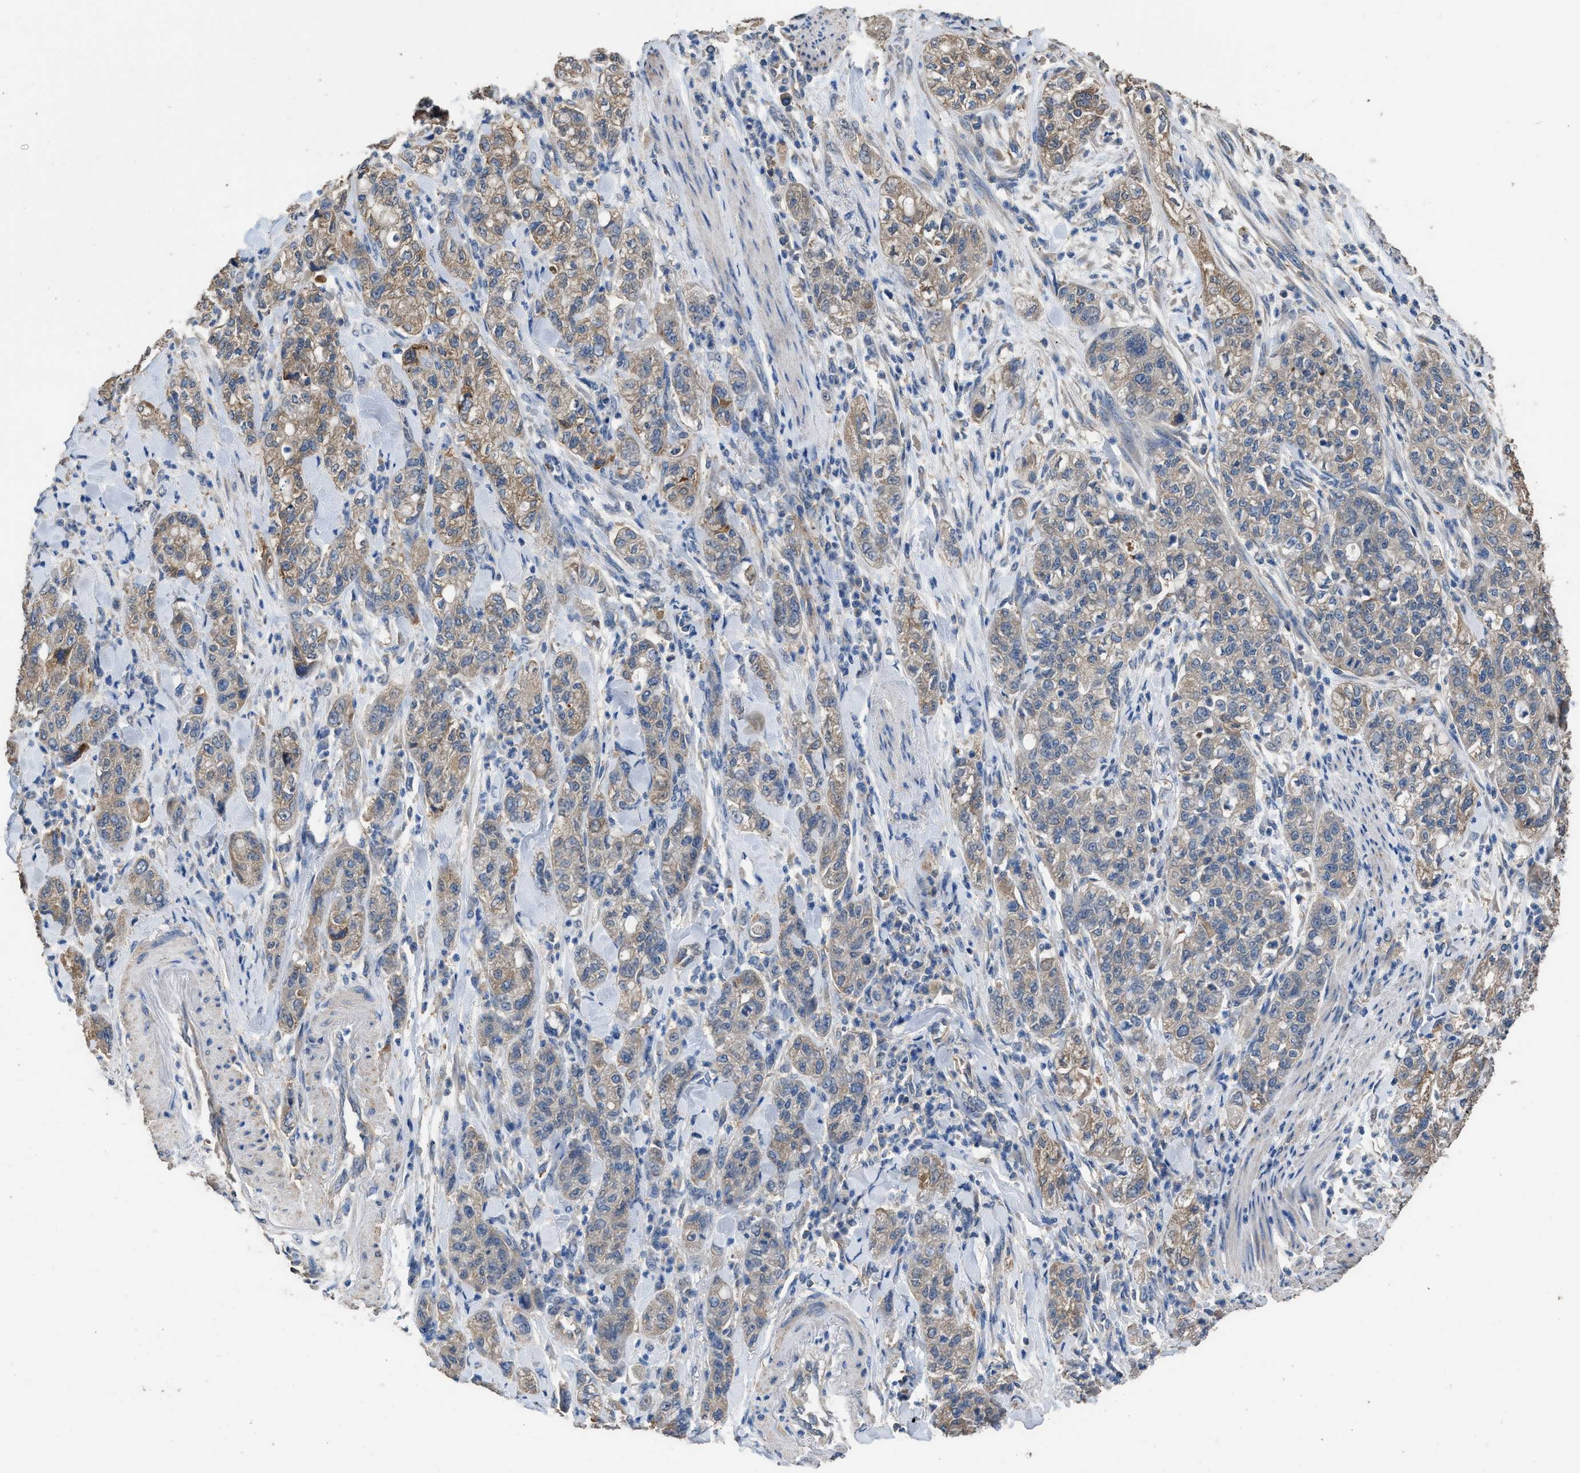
{"staining": {"intensity": "moderate", "quantity": ">75%", "location": "cytoplasmic/membranous"}, "tissue": "pancreatic cancer", "cell_type": "Tumor cells", "image_type": "cancer", "snomed": [{"axis": "morphology", "description": "Adenocarcinoma, NOS"}, {"axis": "topography", "description": "Pancreas"}], "caption": "Immunohistochemical staining of adenocarcinoma (pancreatic) exhibits moderate cytoplasmic/membranous protein positivity in approximately >75% of tumor cells.", "gene": "ITSN1", "patient": {"sex": "female", "age": 78}}